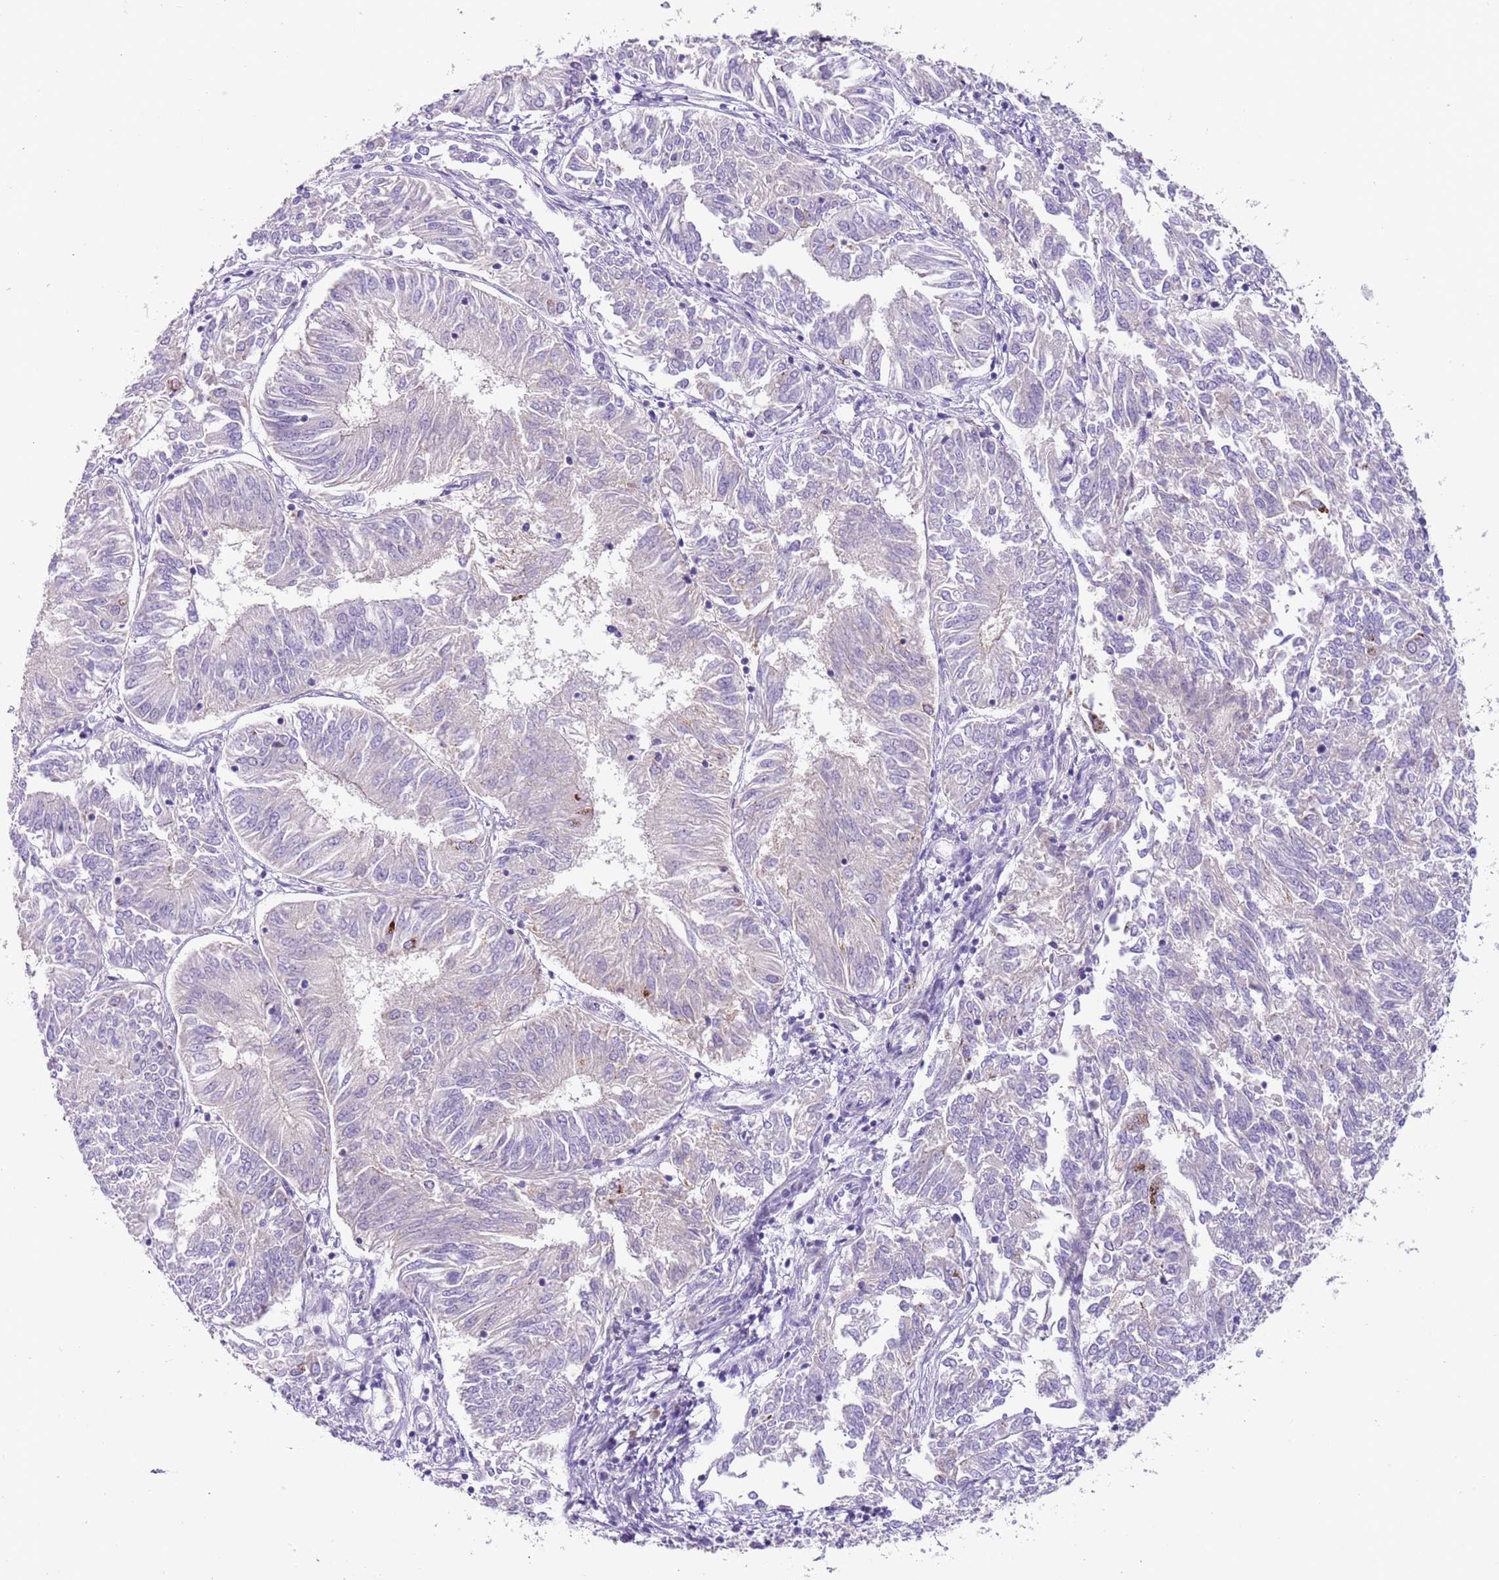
{"staining": {"intensity": "negative", "quantity": "none", "location": "none"}, "tissue": "endometrial cancer", "cell_type": "Tumor cells", "image_type": "cancer", "snomed": [{"axis": "morphology", "description": "Adenocarcinoma, NOS"}, {"axis": "topography", "description": "Endometrium"}], "caption": "Endometrial adenocarcinoma was stained to show a protein in brown. There is no significant expression in tumor cells.", "gene": "C2CD3", "patient": {"sex": "female", "age": 58}}